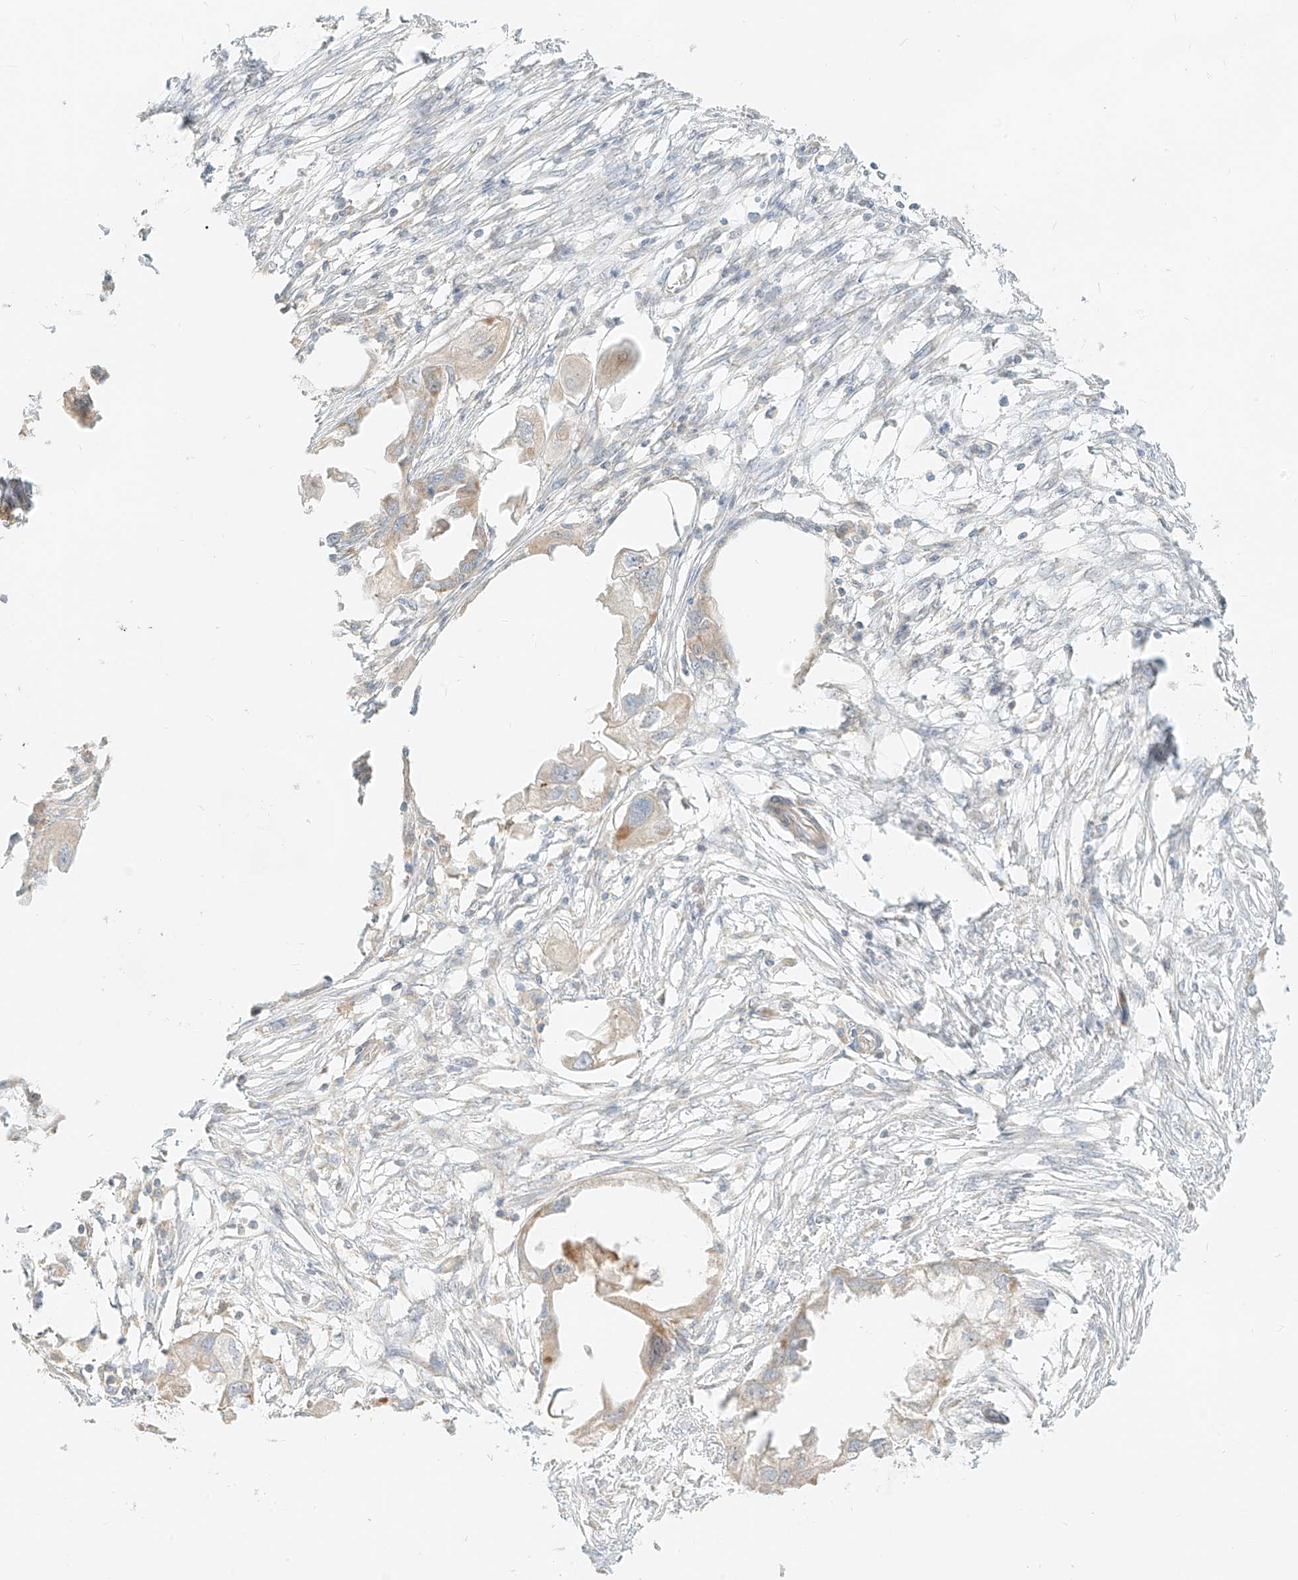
{"staining": {"intensity": "weak", "quantity": "<25%", "location": "cytoplasmic/membranous"}, "tissue": "endometrial cancer", "cell_type": "Tumor cells", "image_type": "cancer", "snomed": [{"axis": "morphology", "description": "Adenocarcinoma, NOS"}, {"axis": "morphology", "description": "Adenocarcinoma, metastatic, NOS"}, {"axis": "topography", "description": "Adipose tissue"}, {"axis": "topography", "description": "Endometrium"}], "caption": "Tumor cells show no significant staining in metastatic adenocarcinoma (endometrial). (DAB immunohistochemistry with hematoxylin counter stain).", "gene": "ZIM3", "patient": {"sex": "female", "age": 67}}